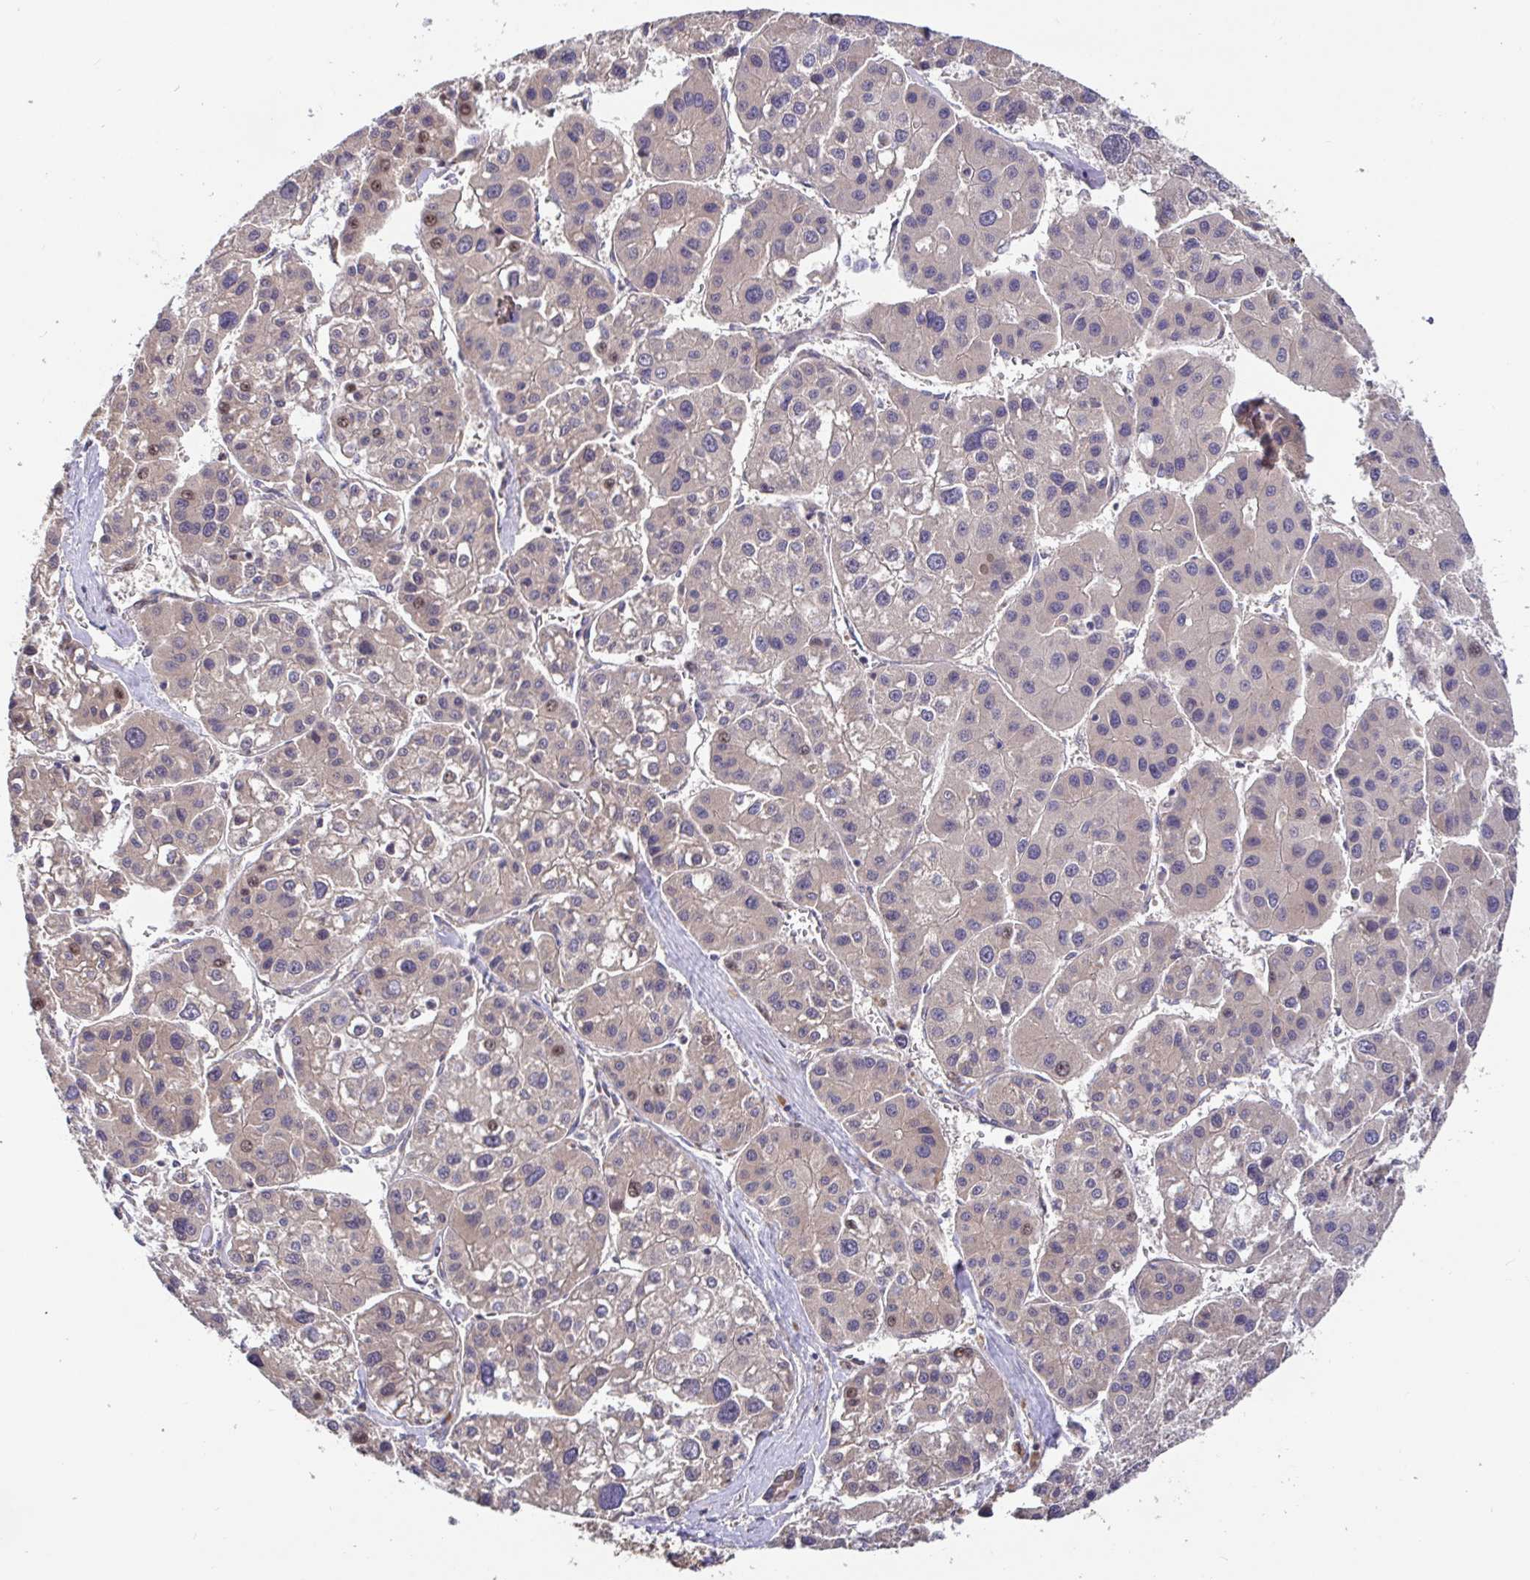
{"staining": {"intensity": "negative", "quantity": "none", "location": "none"}, "tissue": "liver cancer", "cell_type": "Tumor cells", "image_type": "cancer", "snomed": [{"axis": "morphology", "description": "Carcinoma, Hepatocellular, NOS"}, {"axis": "topography", "description": "Liver"}], "caption": "Immunohistochemistry (IHC) micrograph of neoplastic tissue: human liver hepatocellular carcinoma stained with DAB (3,3'-diaminobenzidine) exhibits no significant protein staining in tumor cells.", "gene": "ELP1", "patient": {"sex": "male", "age": 73}}